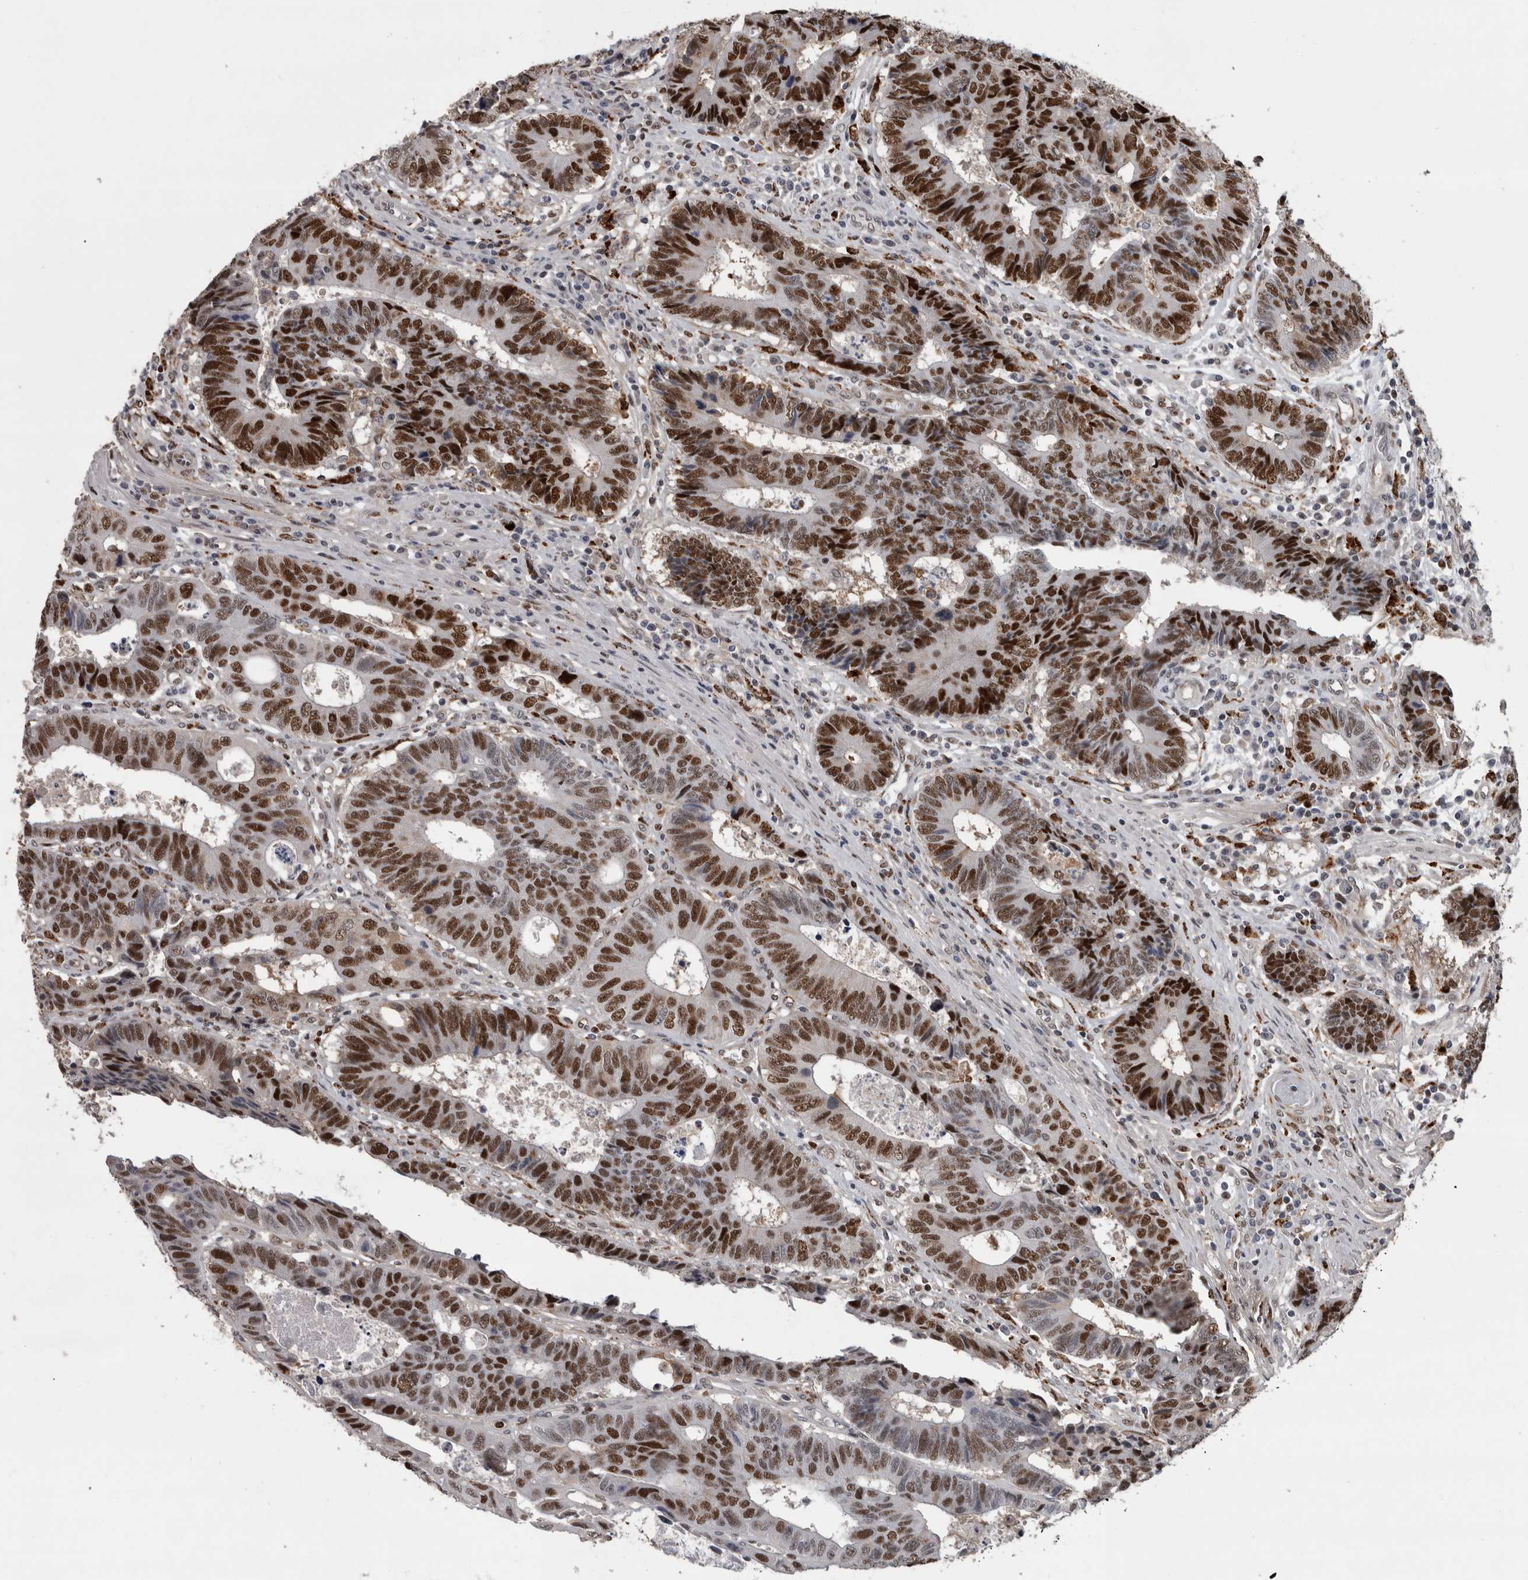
{"staining": {"intensity": "strong", "quantity": ">75%", "location": "nuclear"}, "tissue": "colorectal cancer", "cell_type": "Tumor cells", "image_type": "cancer", "snomed": [{"axis": "morphology", "description": "Adenocarcinoma, NOS"}, {"axis": "topography", "description": "Rectum"}], "caption": "Adenocarcinoma (colorectal) stained with a protein marker demonstrates strong staining in tumor cells.", "gene": "POLD2", "patient": {"sex": "male", "age": 84}}